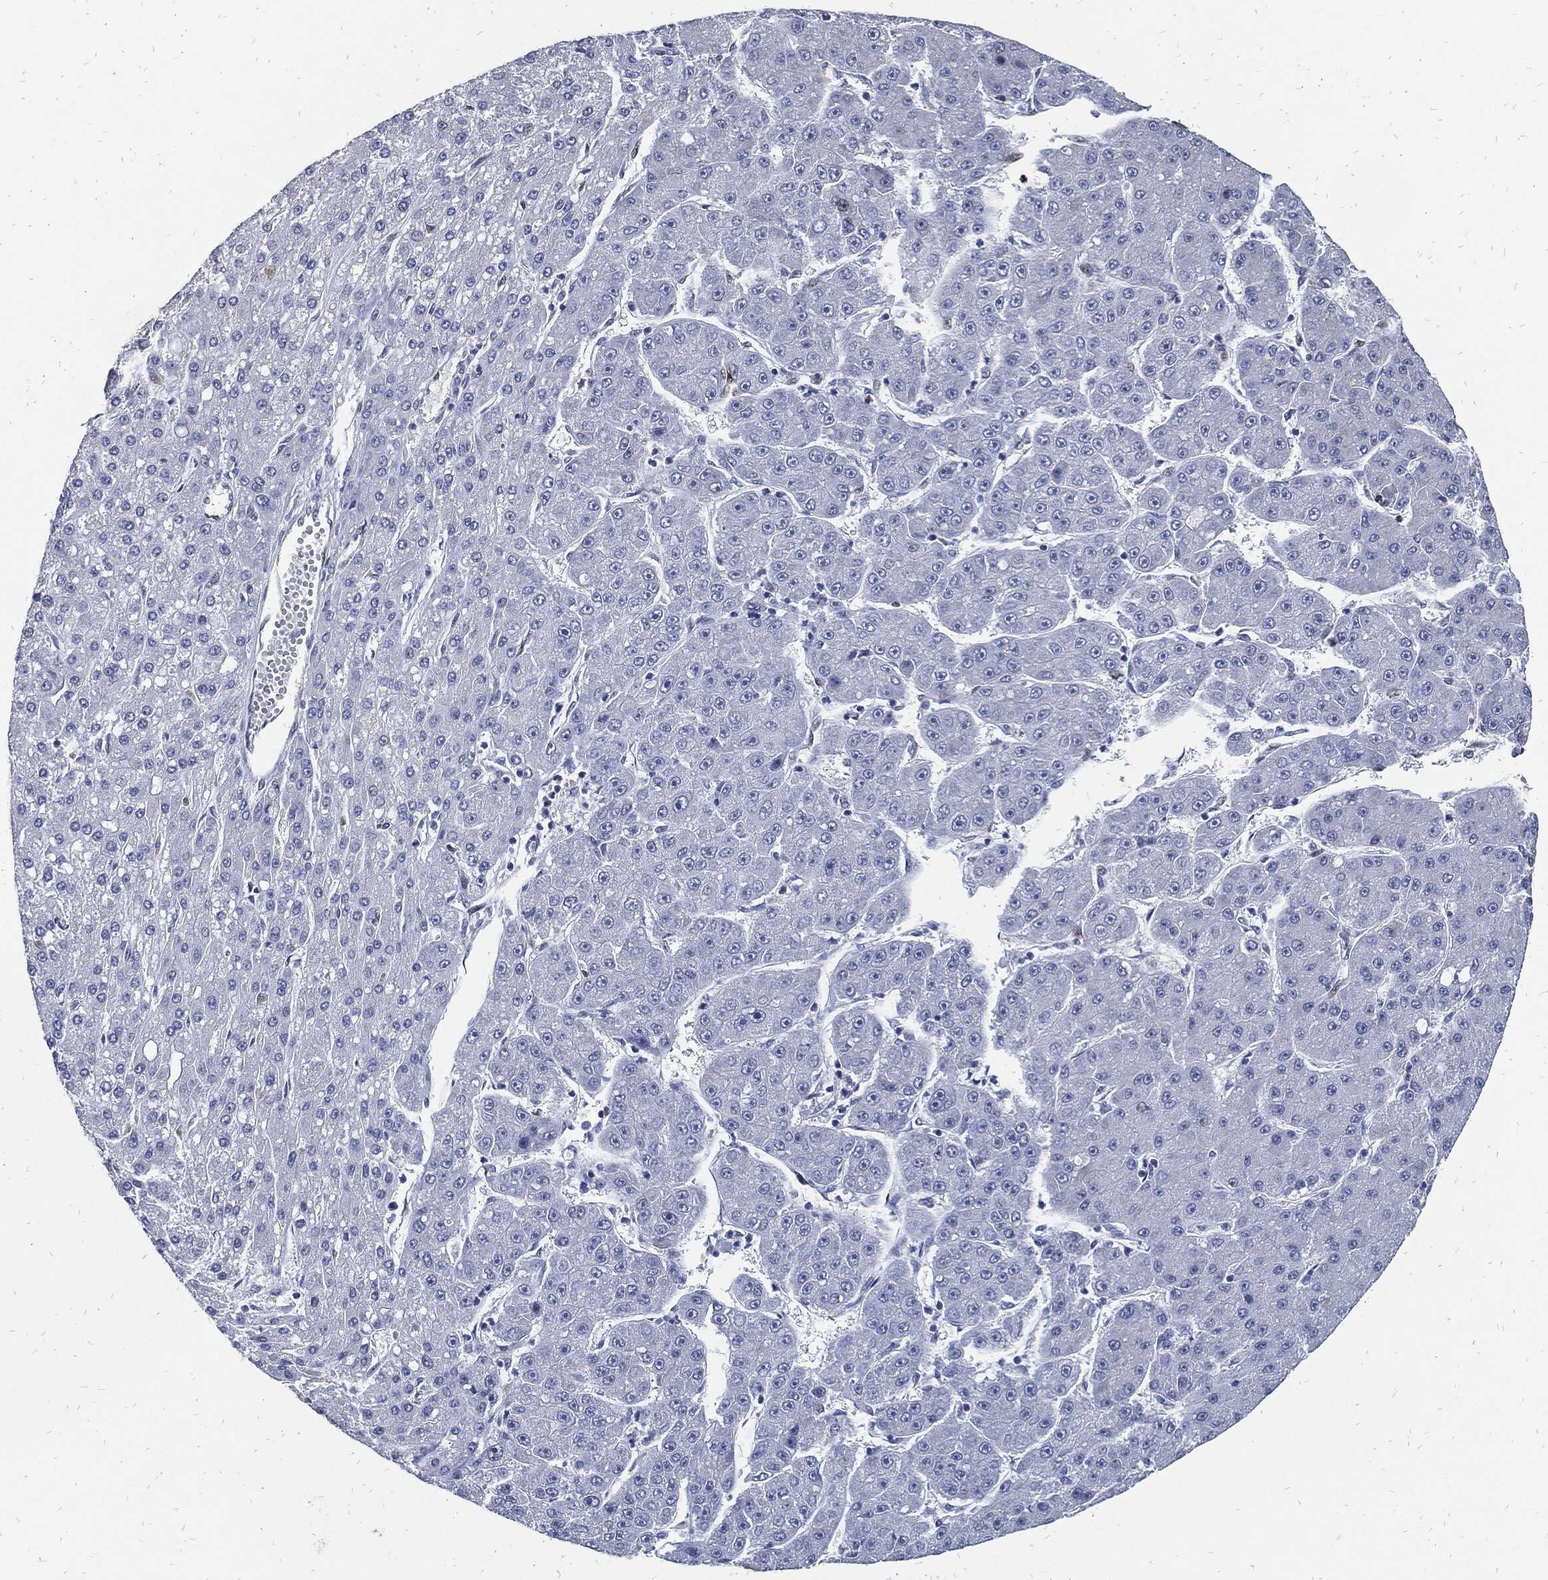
{"staining": {"intensity": "negative", "quantity": "none", "location": "none"}, "tissue": "liver cancer", "cell_type": "Tumor cells", "image_type": "cancer", "snomed": [{"axis": "morphology", "description": "Carcinoma, Hepatocellular, NOS"}, {"axis": "topography", "description": "Liver"}], "caption": "A micrograph of liver cancer (hepatocellular carcinoma) stained for a protein demonstrates no brown staining in tumor cells. (Immunohistochemistry, brightfield microscopy, high magnification).", "gene": "JUN", "patient": {"sex": "male", "age": 67}}